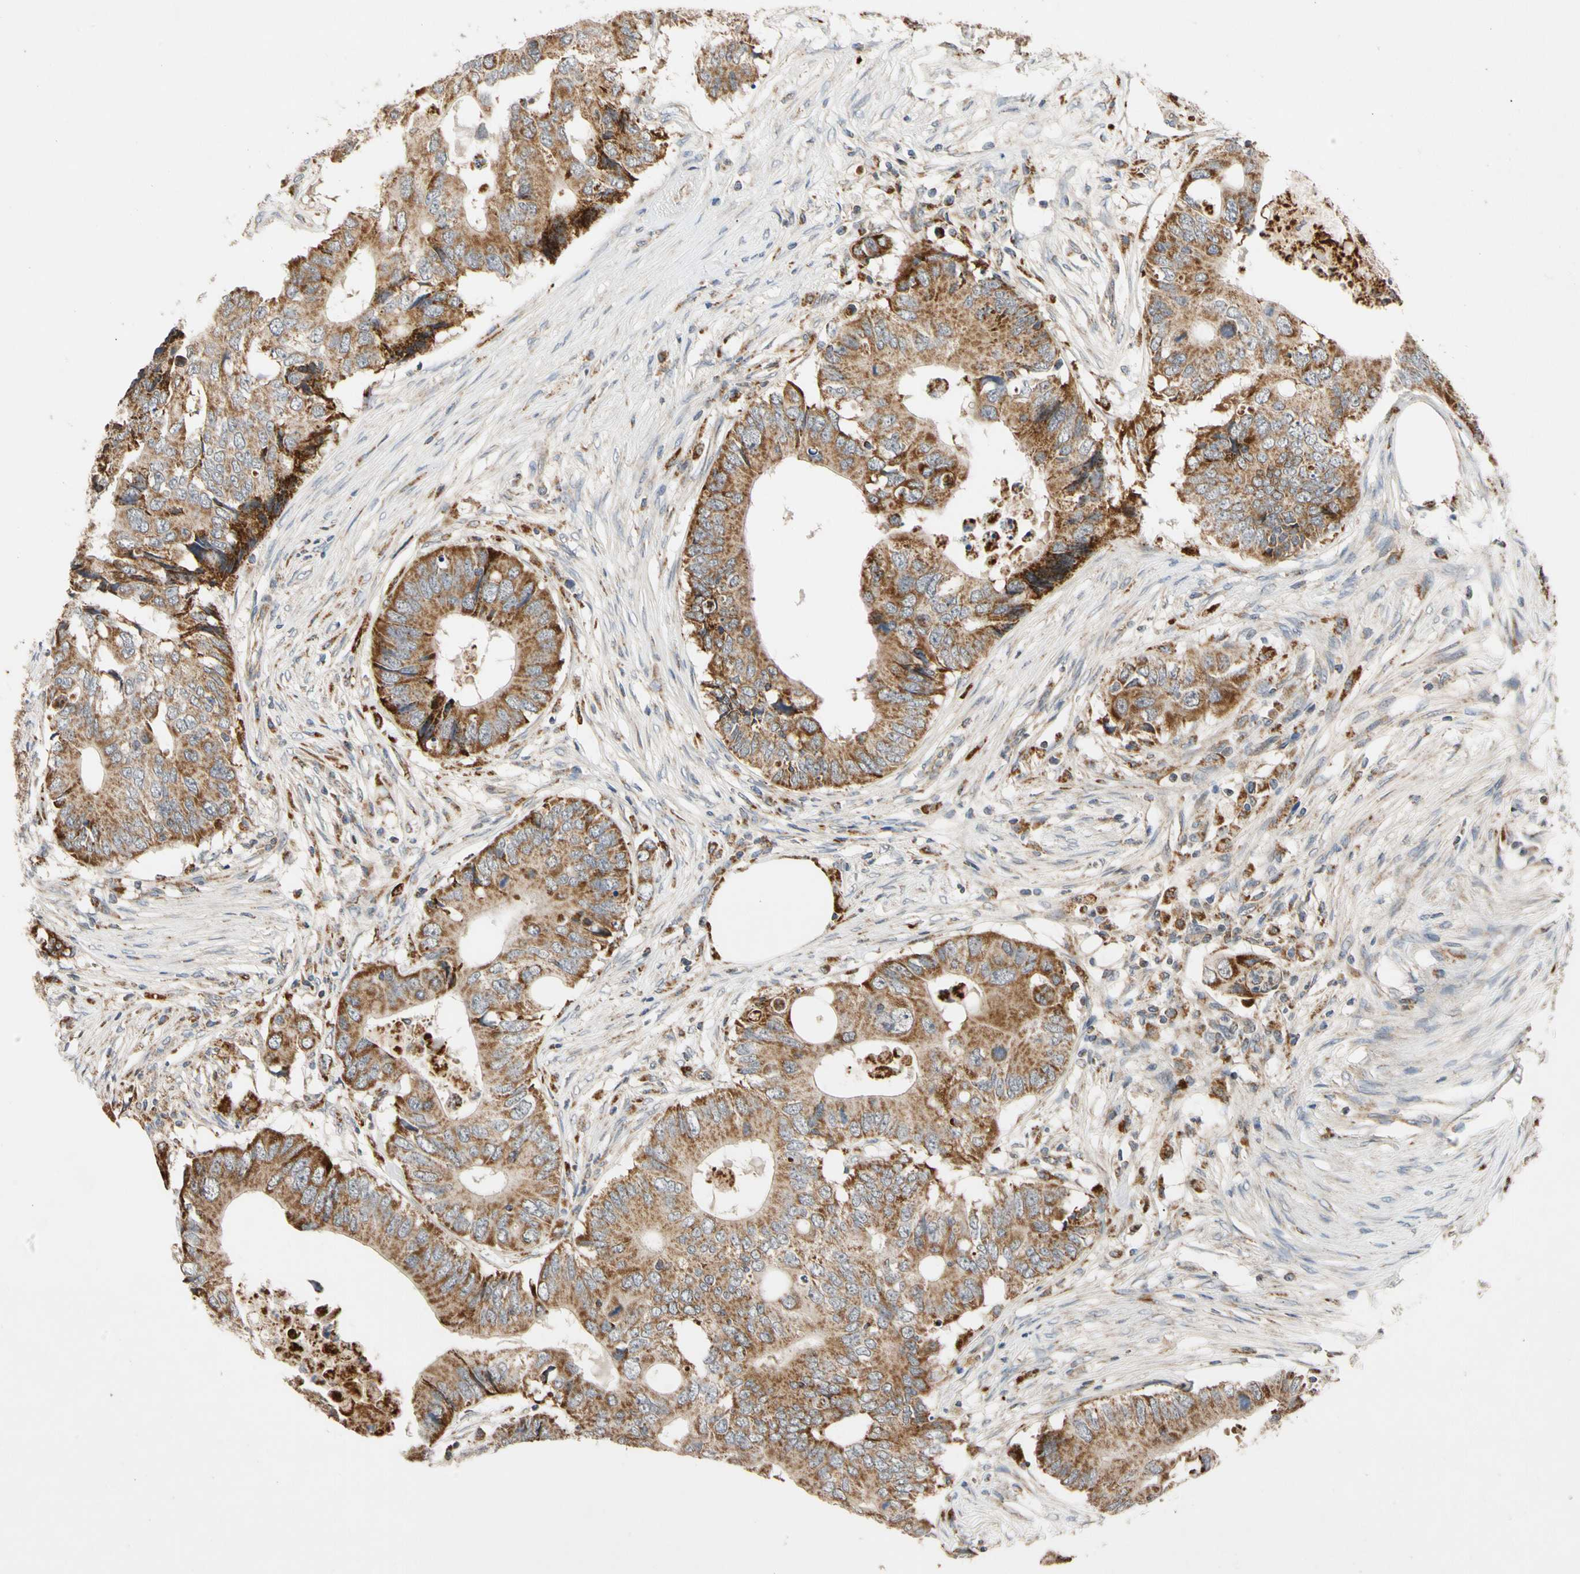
{"staining": {"intensity": "moderate", "quantity": ">75%", "location": "cytoplasmic/membranous"}, "tissue": "colorectal cancer", "cell_type": "Tumor cells", "image_type": "cancer", "snomed": [{"axis": "morphology", "description": "Adenocarcinoma, NOS"}, {"axis": "topography", "description": "Colon"}], "caption": "Moderate cytoplasmic/membranous staining for a protein is appreciated in approximately >75% of tumor cells of colorectal cancer using immunohistochemistry.", "gene": "GPD2", "patient": {"sex": "male", "age": 71}}